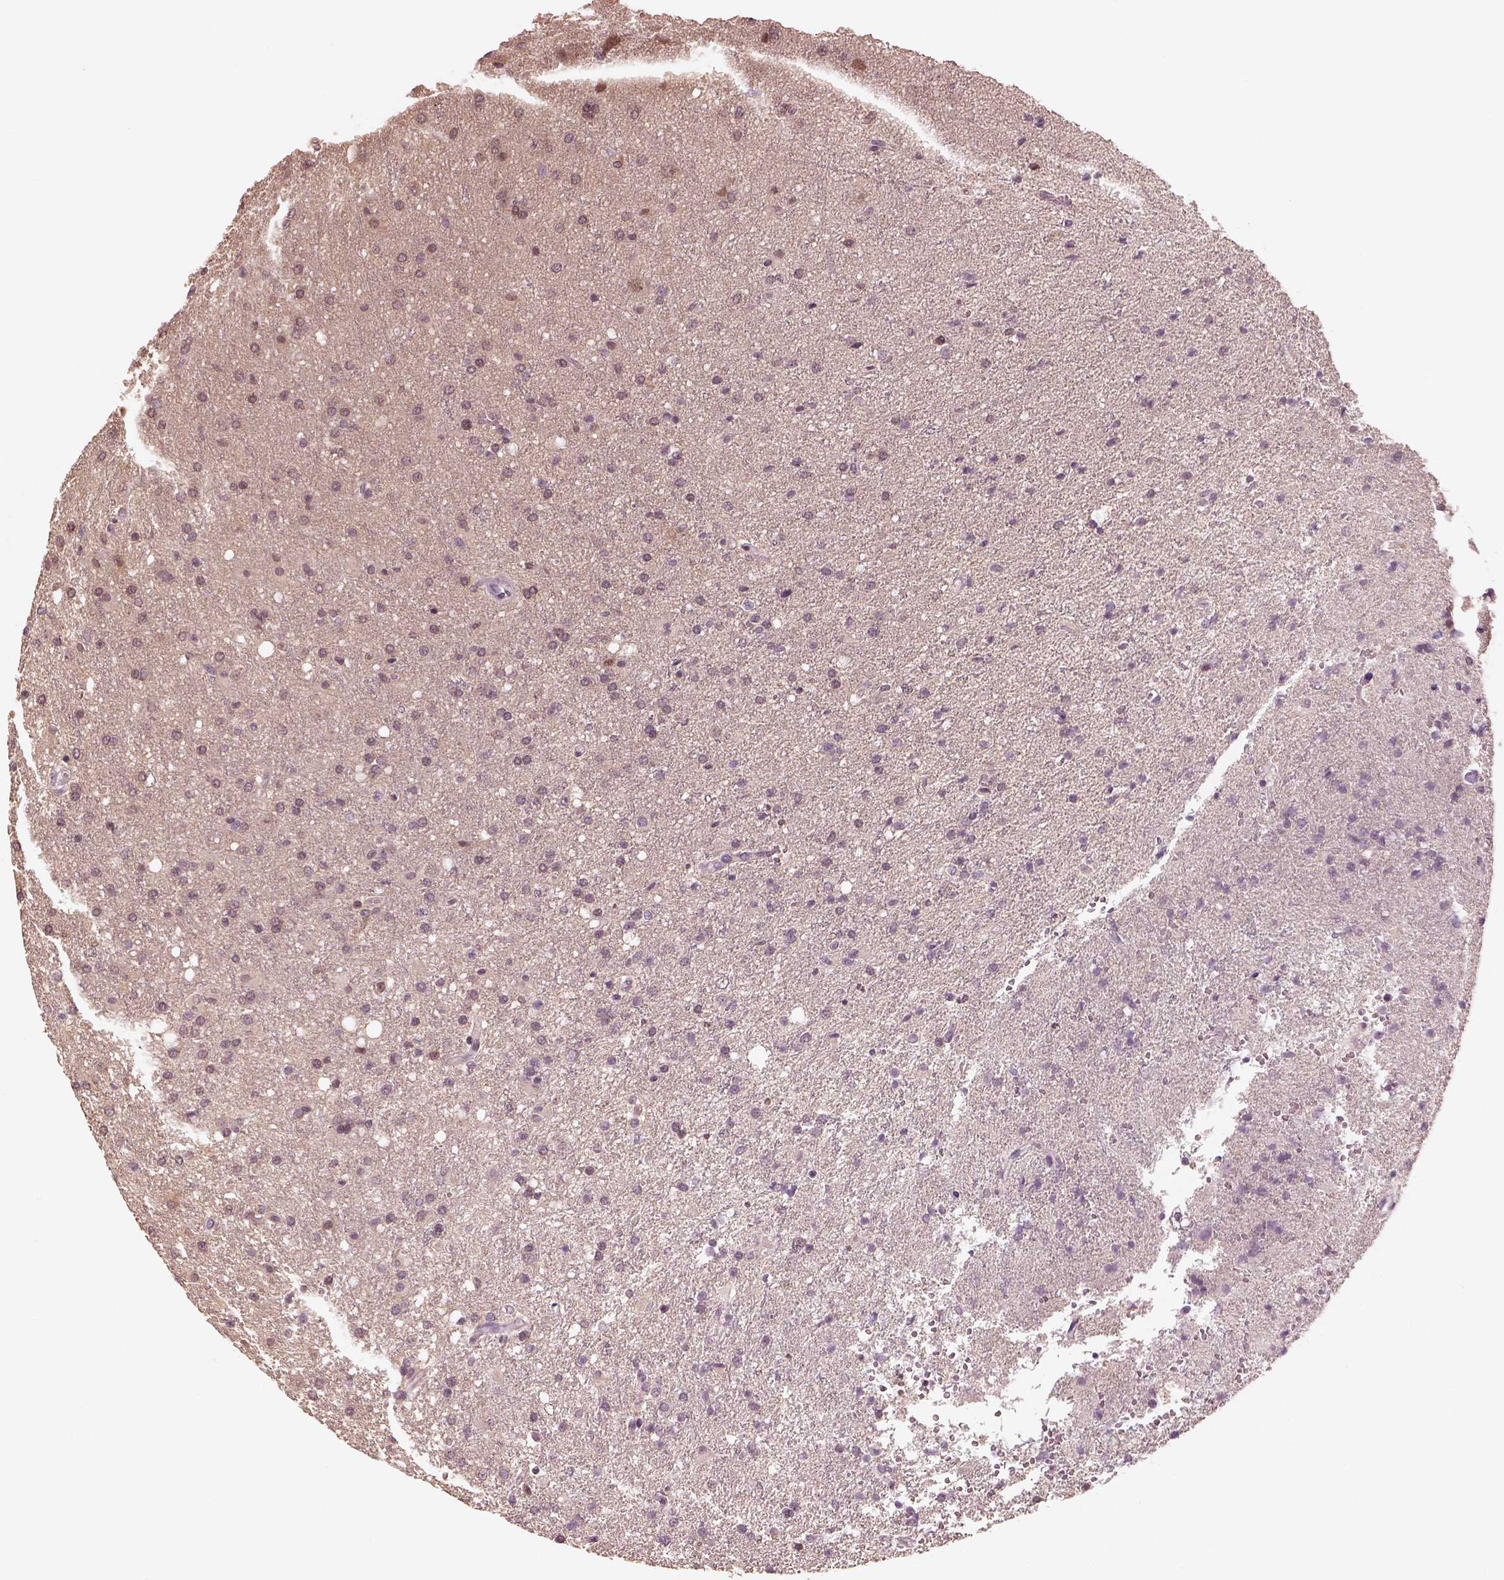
{"staining": {"intensity": "negative", "quantity": "none", "location": "none"}, "tissue": "glioma", "cell_type": "Tumor cells", "image_type": "cancer", "snomed": [{"axis": "morphology", "description": "Glioma, malignant, Low grade"}, {"axis": "topography", "description": "Brain"}], "caption": "The photomicrograph demonstrates no staining of tumor cells in malignant low-grade glioma. The staining is performed using DAB (3,3'-diaminobenzidine) brown chromogen with nuclei counter-stained in using hematoxylin.", "gene": "EGR4", "patient": {"sex": "female", "age": 58}}